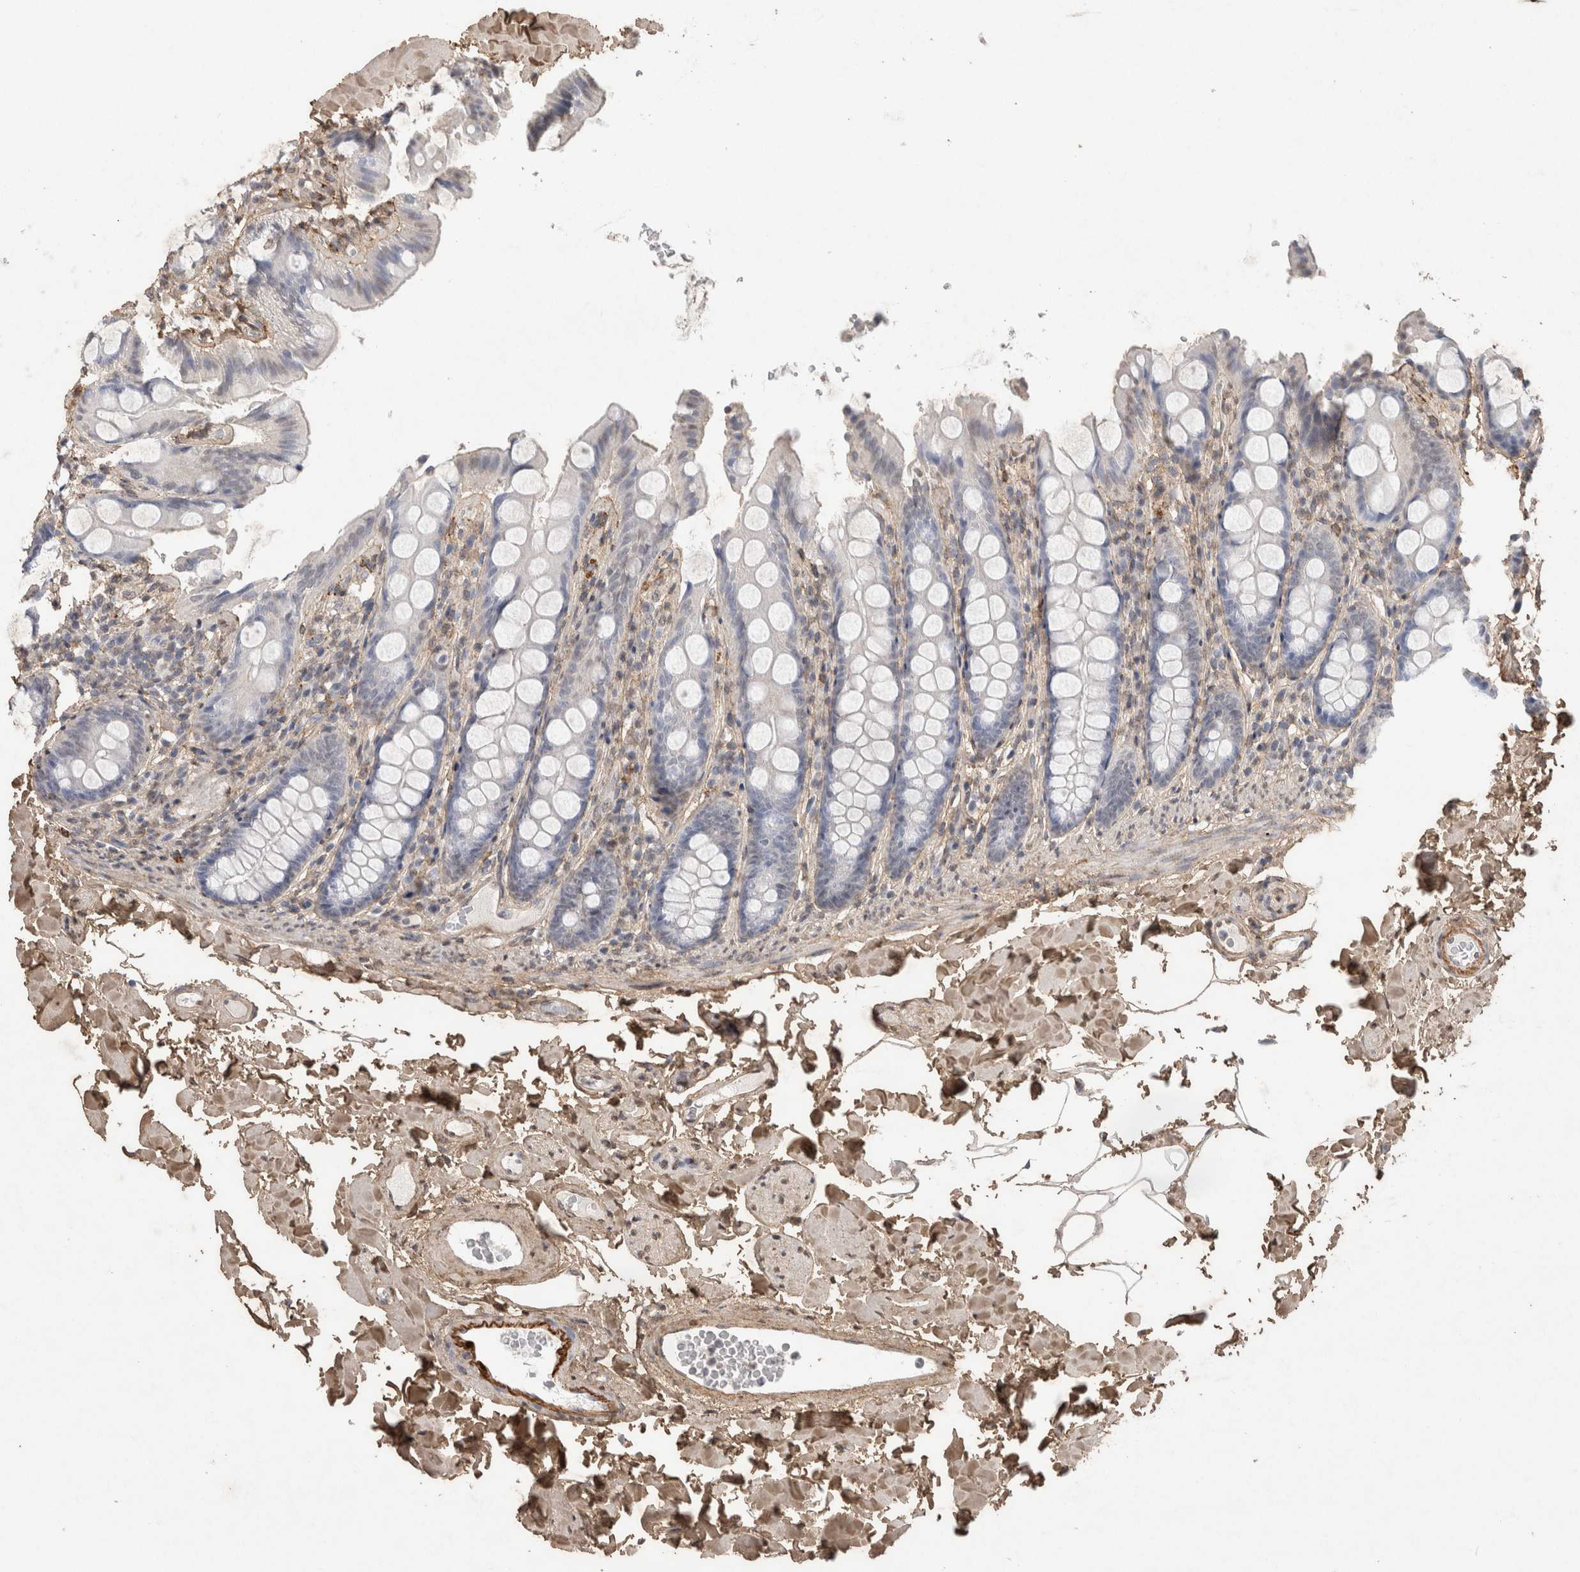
{"staining": {"intensity": "moderate", "quantity": ">75%", "location": "cytoplasmic/membranous"}, "tissue": "colon", "cell_type": "Endothelial cells", "image_type": "normal", "snomed": [{"axis": "morphology", "description": "Normal tissue, NOS"}, {"axis": "topography", "description": "Colon"}, {"axis": "topography", "description": "Peripheral nerve tissue"}], "caption": "Immunohistochemistry image of unremarkable human colon stained for a protein (brown), which displays medium levels of moderate cytoplasmic/membranous positivity in approximately >75% of endothelial cells.", "gene": "C1QTNF5", "patient": {"sex": "female", "age": 61}}